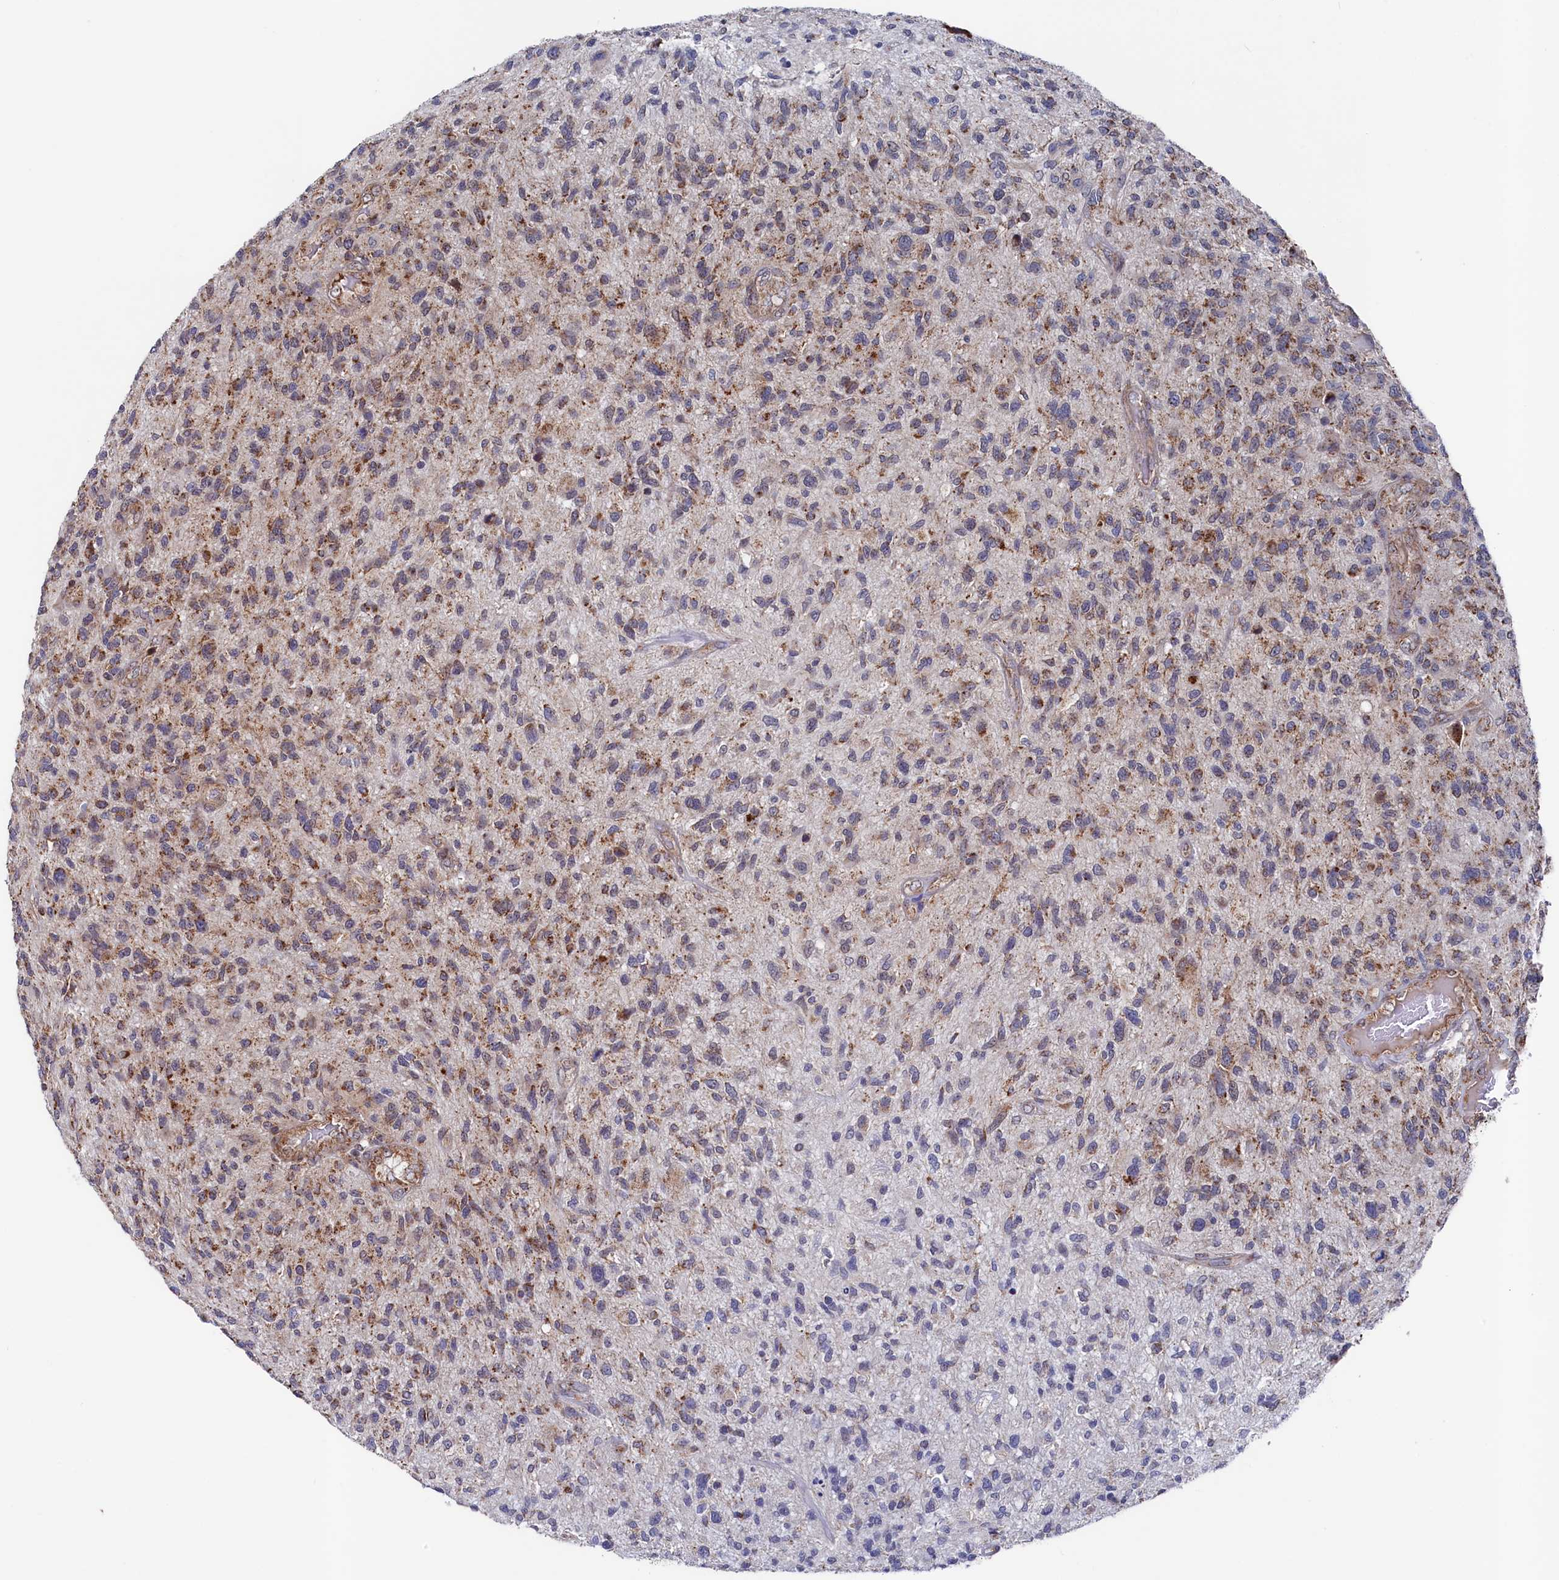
{"staining": {"intensity": "moderate", "quantity": "25%-75%", "location": "cytoplasmic/membranous"}, "tissue": "glioma", "cell_type": "Tumor cells", "image_type": "cancer", "snomed": [{"axis": "morphology", "description": "Glioma, malignant, High grade"}, {"axis": "topography", "description": "Brain"}], "caption": "Glioma stained with DAB immunohistochemistry displays medium levels of moderate cytoplasmic/membranous expression in about 25%-75% of tumor cells. The protein is shown in brown color, while the nuclei are stained blue.", "gene": "CHCHD1", "patient": {"sex": "male", "age": 47}}